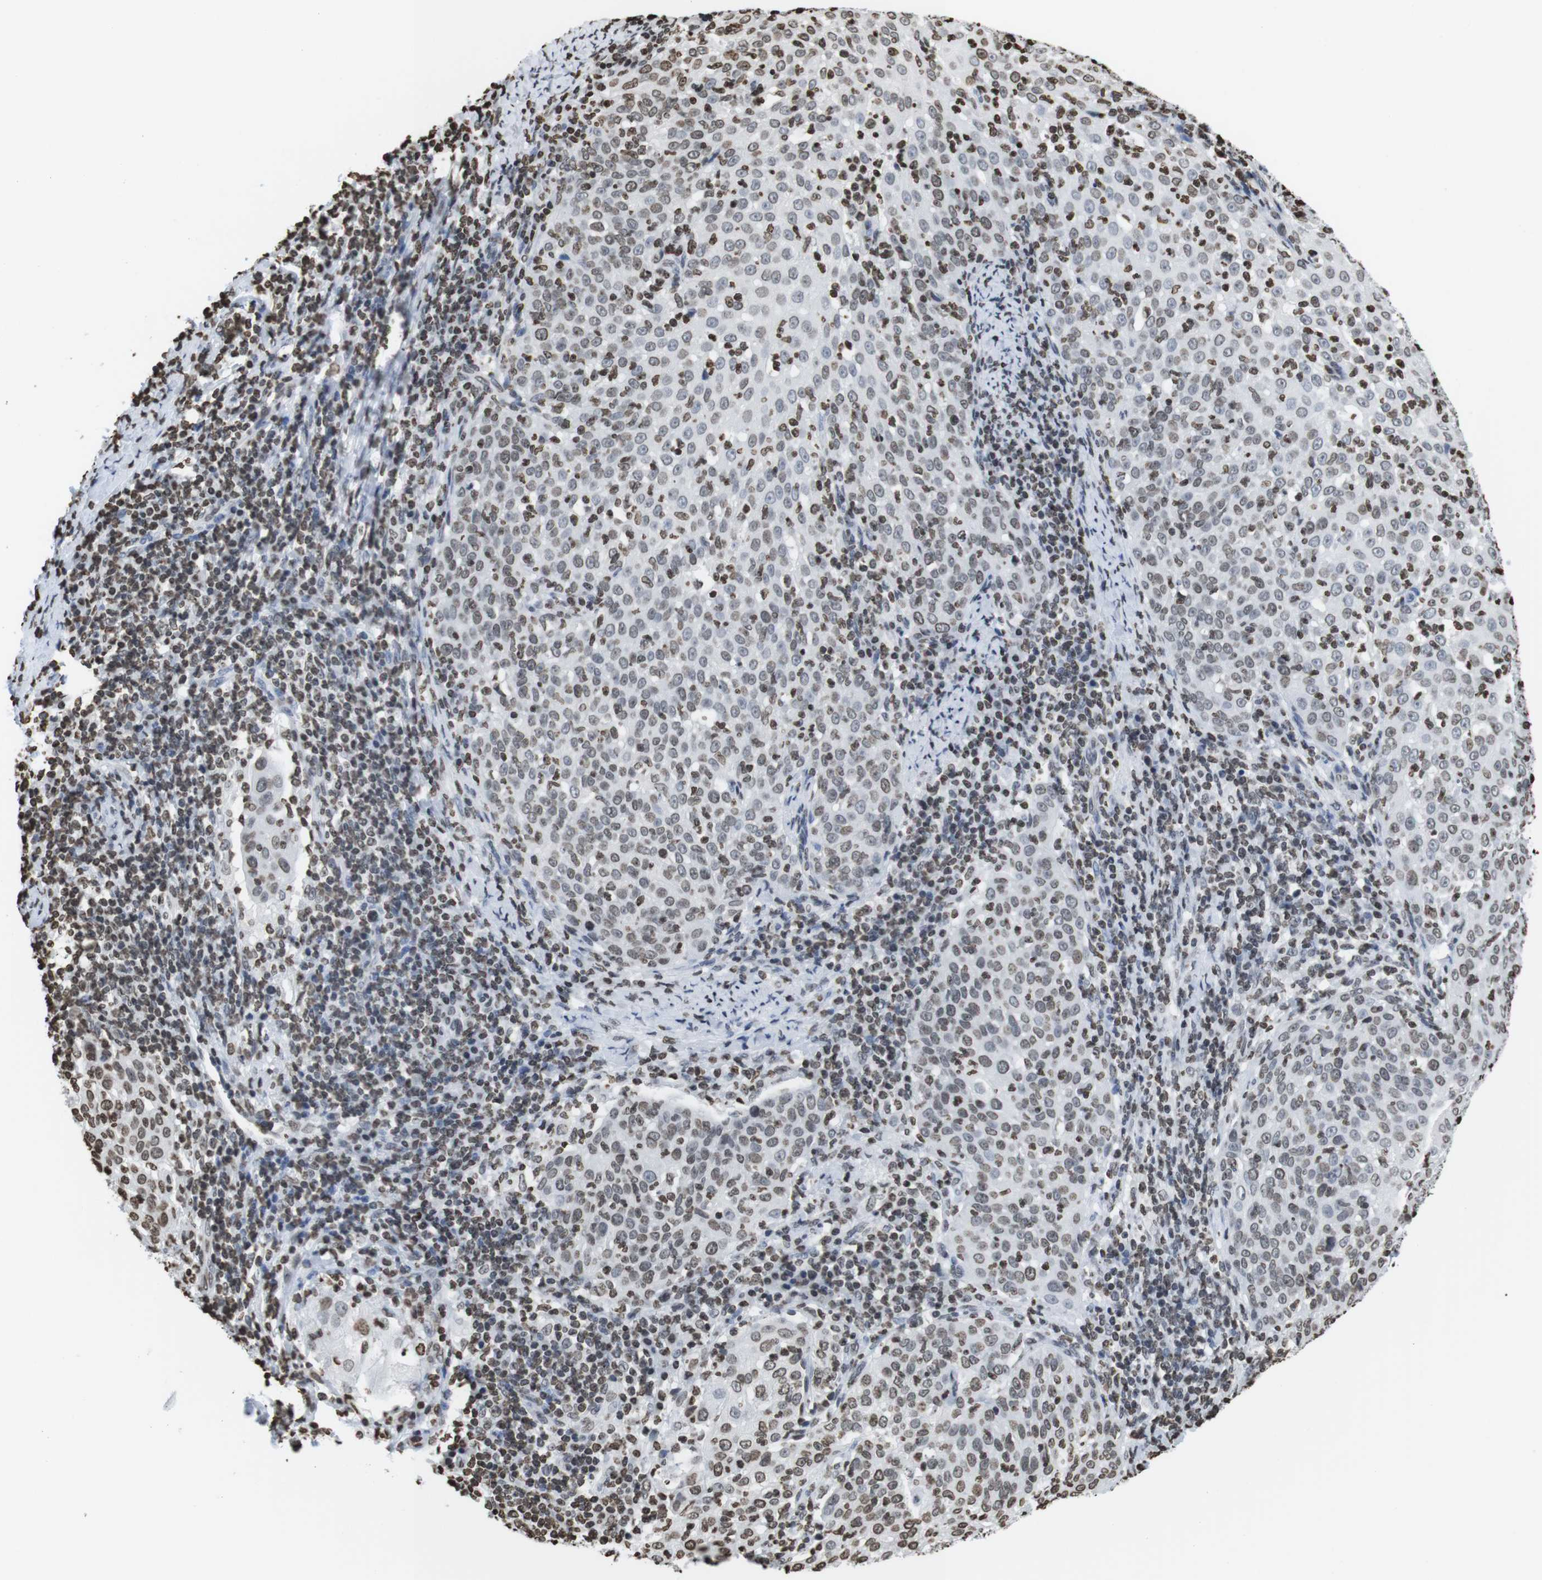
{"staining": {"intensity": "weak", "quantity": ">75%", "location": "nuclear"}, "tissue": "cervical cancer", "cell_type": "Tumor cells", "image_type": "cancer", "snomed": [{"axis": "morphology", "description": "Squamous cell carcinoma, NOS"}, {"axis": "topography", "description": "Cervix"}], "caption": "Squamous cell carcinoma (cervical) stained for a protein (brown) reveals weak nuclear positive expression in about >75% of tumor cells.", "gene": "BSX", "patient": {"sex": "female", "age": 51}}